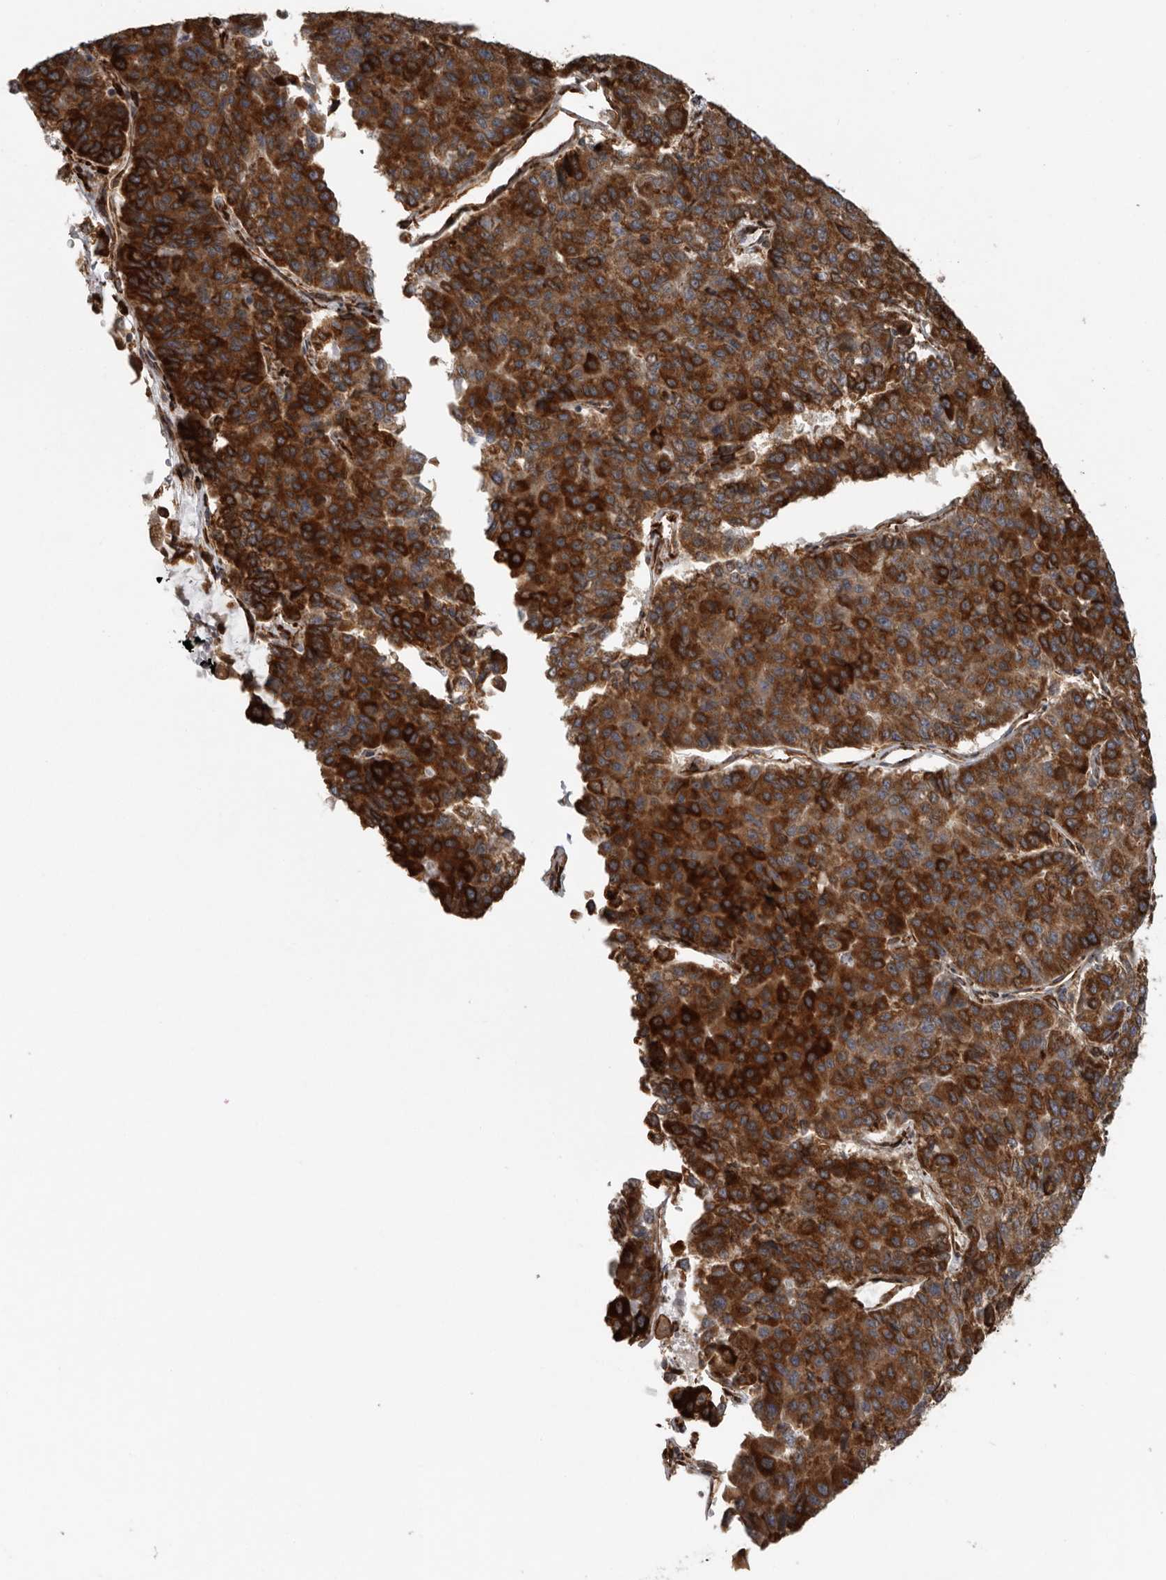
{"staining": {"intensity": "strong", "quantity": ">75%", "location": "cytoplasmic/membranous"}, "tissue": "pancreatic cancer", "cell_type": "Tumor cells", "image_type": "cancer", "snomed": [{"axis": "morphology", "description": "Adenocarcinoma, NOS"}, {"axis": "topography", "description": "Pancreas"}], "caption": "This is an image of immunohistochemistry (IHC) staining of adenocarcinoma (pancreatic), which shows strong staining in the cytoplasmic/membranous of tumor cells.", "gene": "CEP350", "patient": {"sex": "male", "age": 50}}